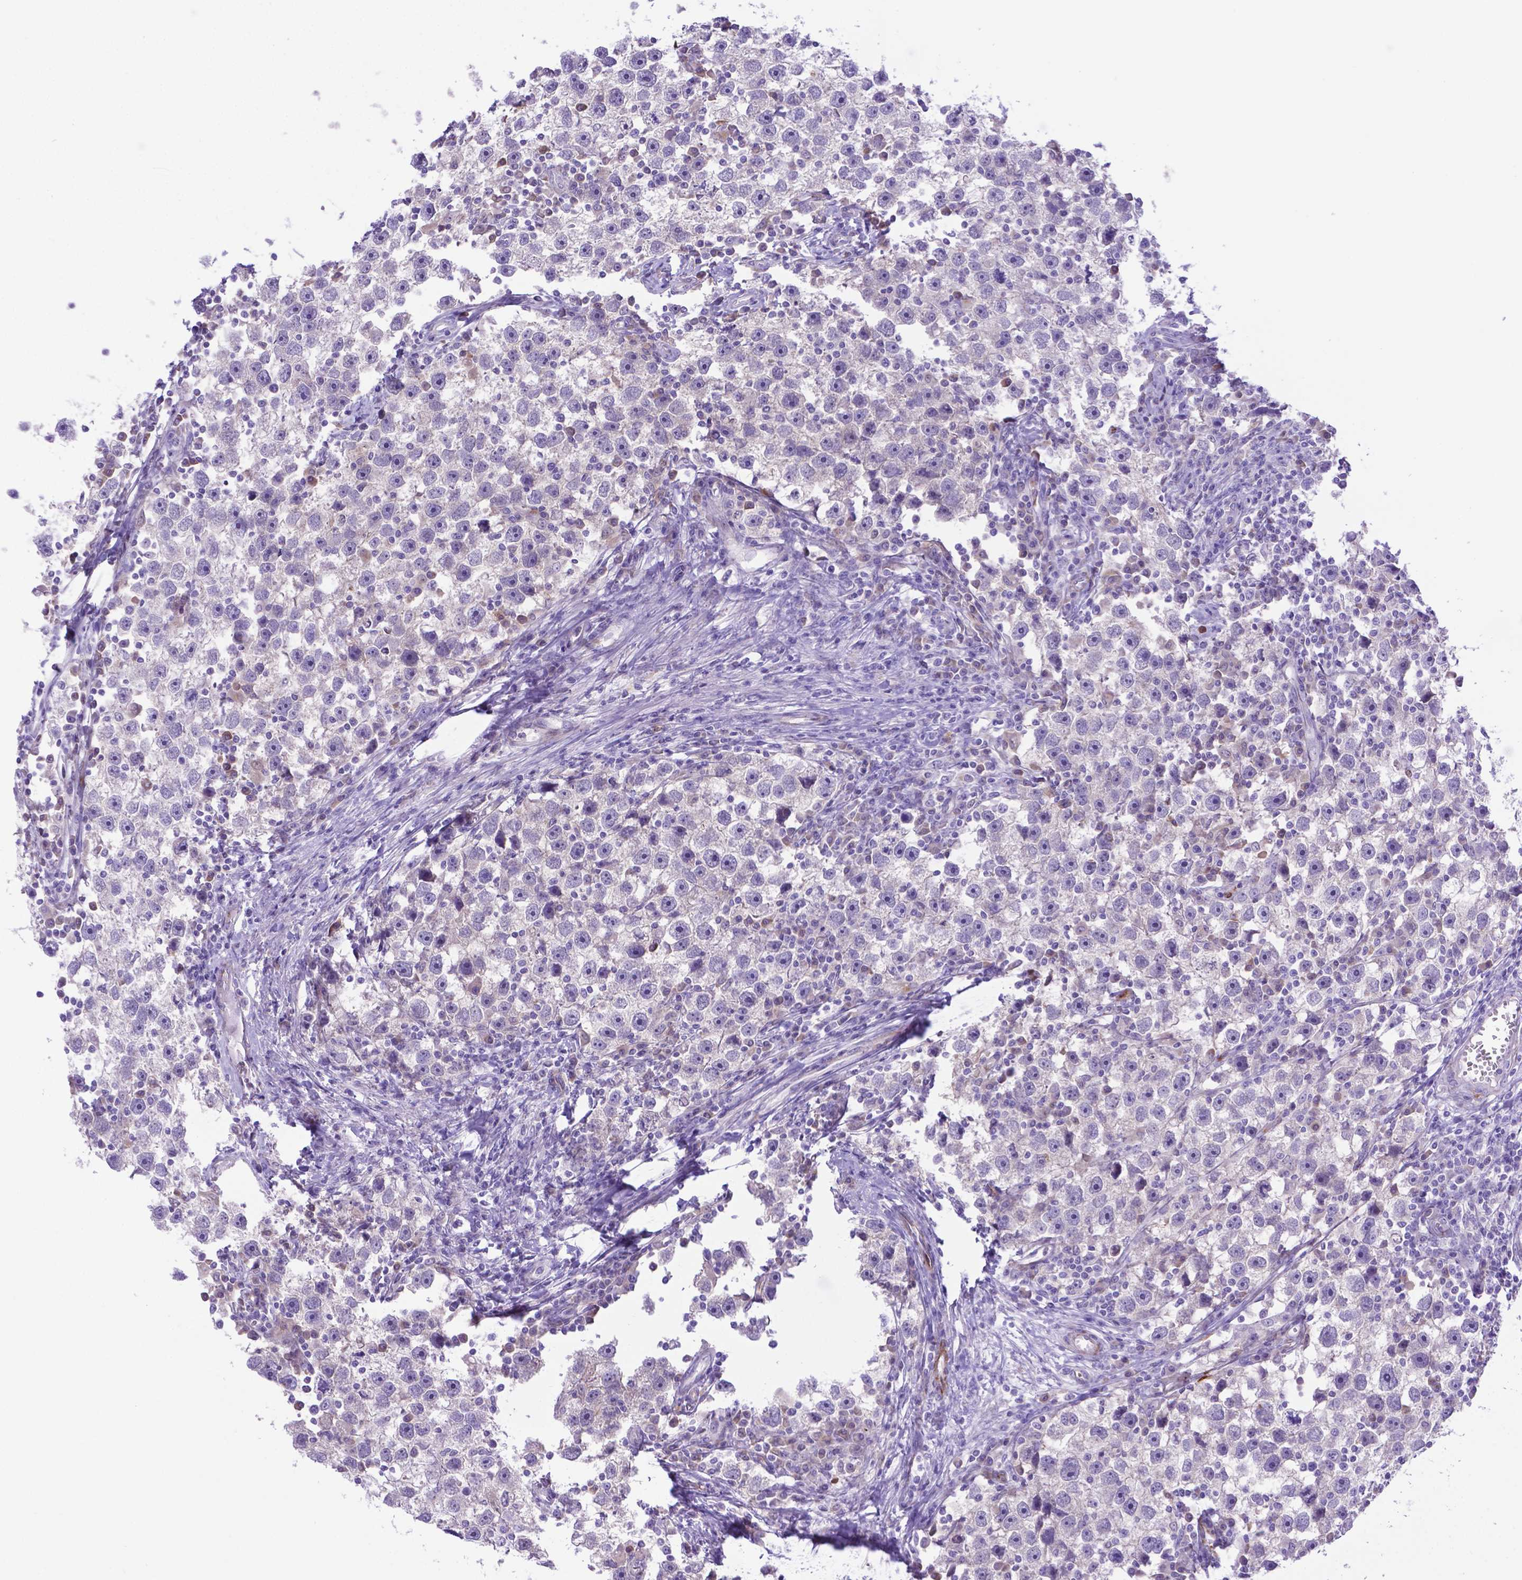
{"staining": {"intensity": "negative", "quantity": "none", "location": "none"}, "tissue": "testis cancer", "cell_type": "Tumor cells", "image_type": "cancer", "snomed": [{"axis": "morphology", "description": "Seminoma, NOS"}, {"axis": "topography", "description": "Testis"}], "caption": "This is a photomicrograph of immunohistochemistry (IHC) staining of testis seminoma, which shows no staining in tumor cells.", "gene": "LZTR1", "patient": {"sex": "male", "age": 30}}